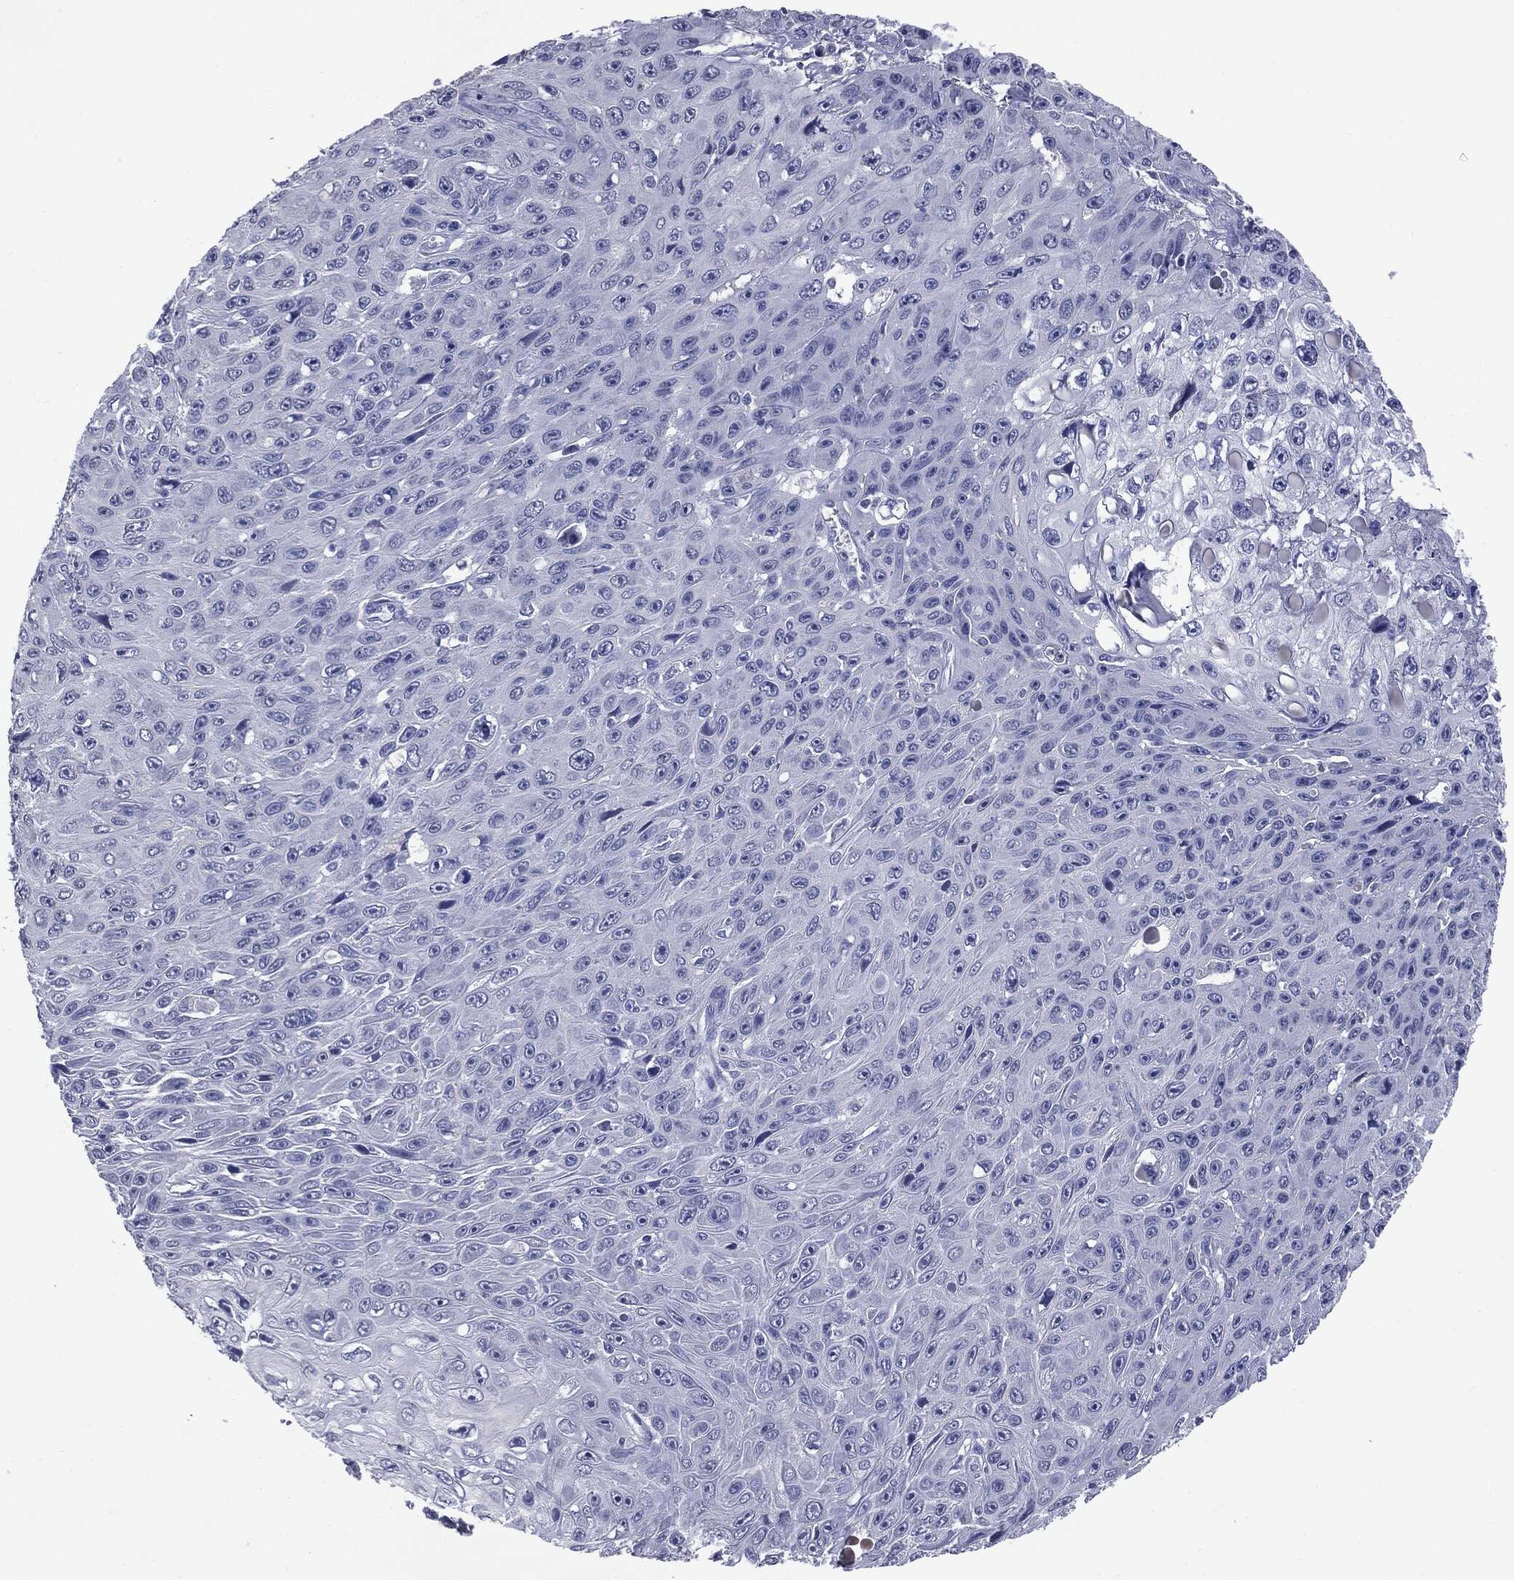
{"staining": {"intensity": "negative", "quantity": "none", "location": "none"}, "tissue": "skin cancer", "cell_type": "Tumor cells", "image_type": "cancer", "snomed": [{"axis": "morphology", "description": "Squamous cell carcinoma, NOS"}, {"axis": "topography", "description": "Skin"}], "caption": "IHC image of neoplastic tissue: skin cancer (squamous cell carcinoma) stained with DAB displays no significant protein staining in tumor cells.", "gene": "TSHB", "patient": {"sex": "male", "age": 82}}